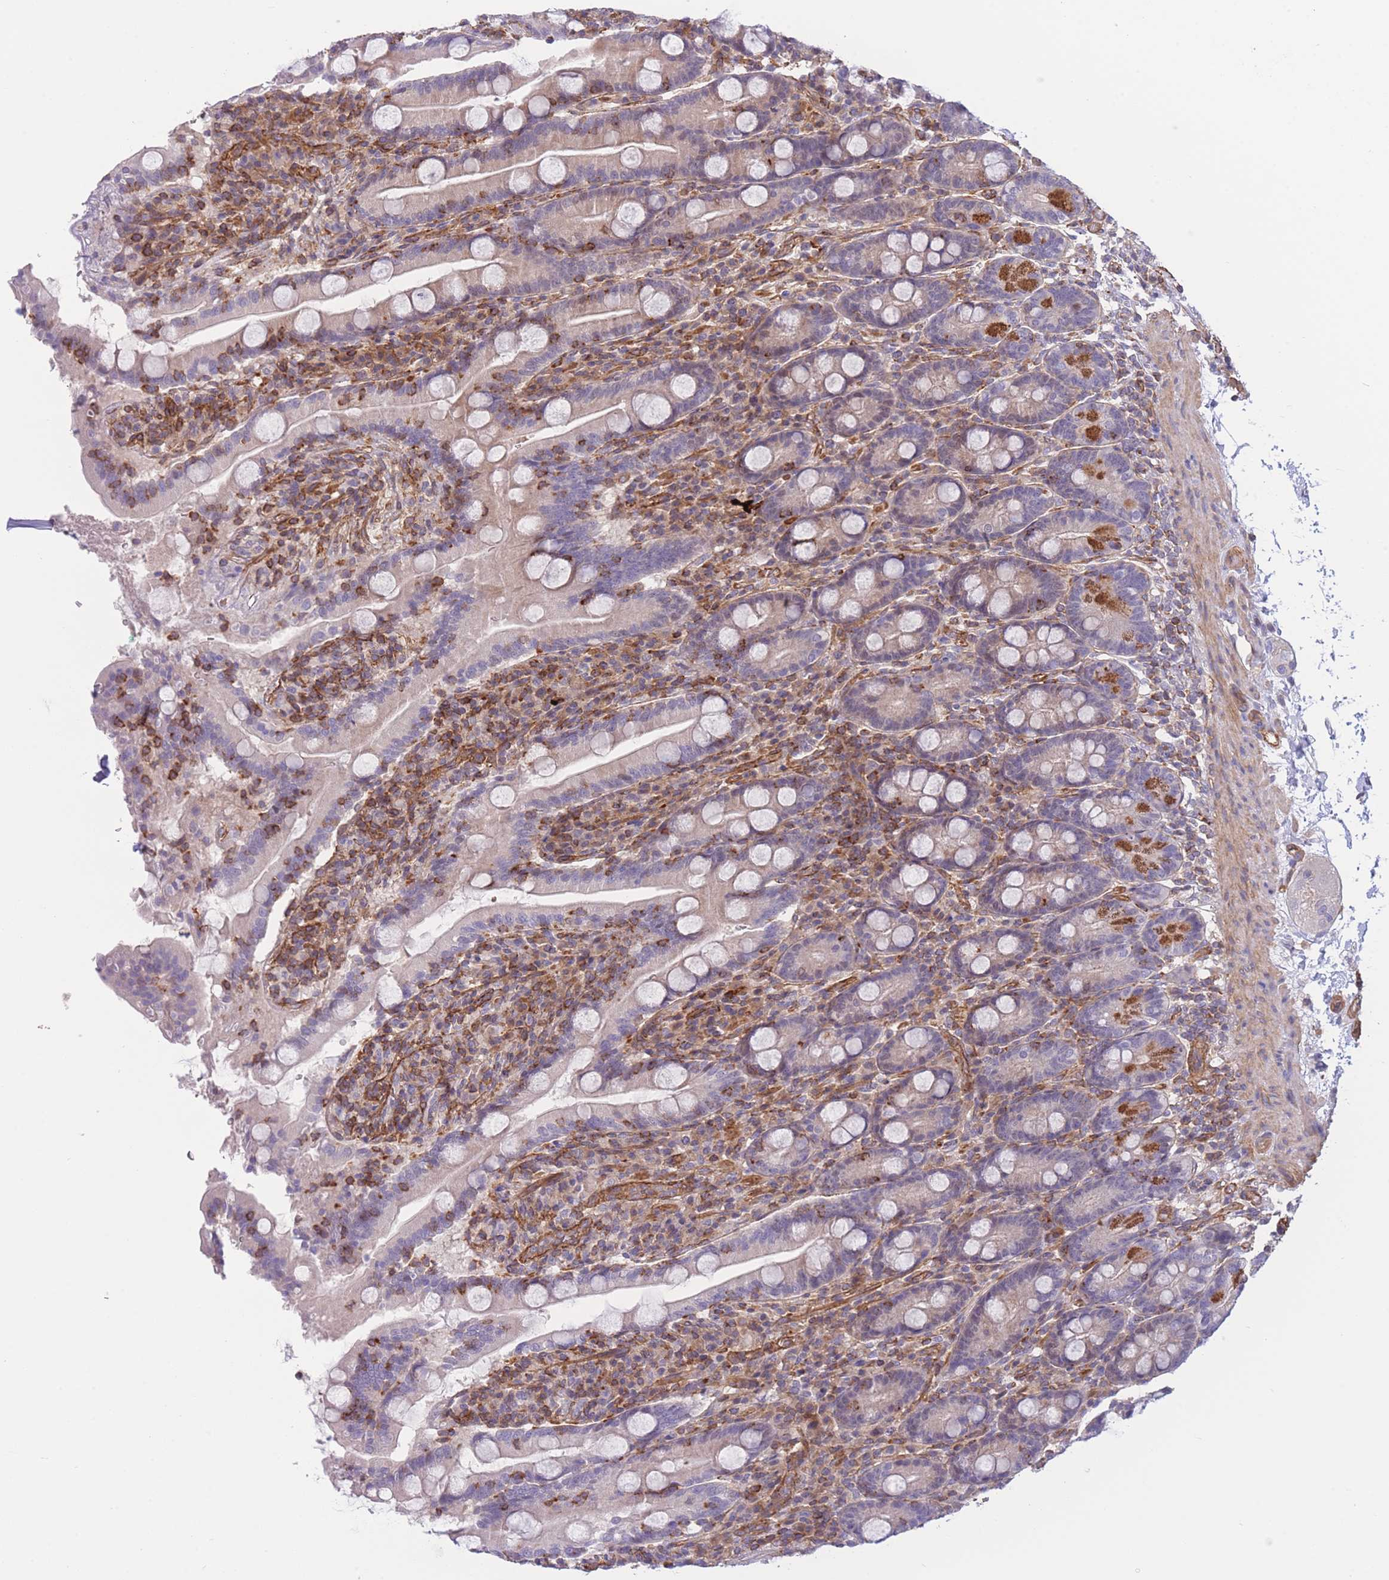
{"staining": {"intensity": "strong", "quantity": "<25%", "location": "cytoplasmic/membranous"}, "tissue": "duodenum", "cell_type": "Glandular cells", "image_type": "normal", "snomed": [{"axis": "morphology", "description": "Normal tissue, NOS"}, {"axis": "topography", "description": "Duodenum"}], "caption": "The histopathology image shows a brown stain indicating the presence of a protein in the cytoplasmic/membranous of glandular cells in duodenum. (DAB (3,3'-diaminobenzidine) IHC with brightfield microscopy, high magnification).", "gene": "CDC25B", "patient": {"sex": "male", "age": 35}}